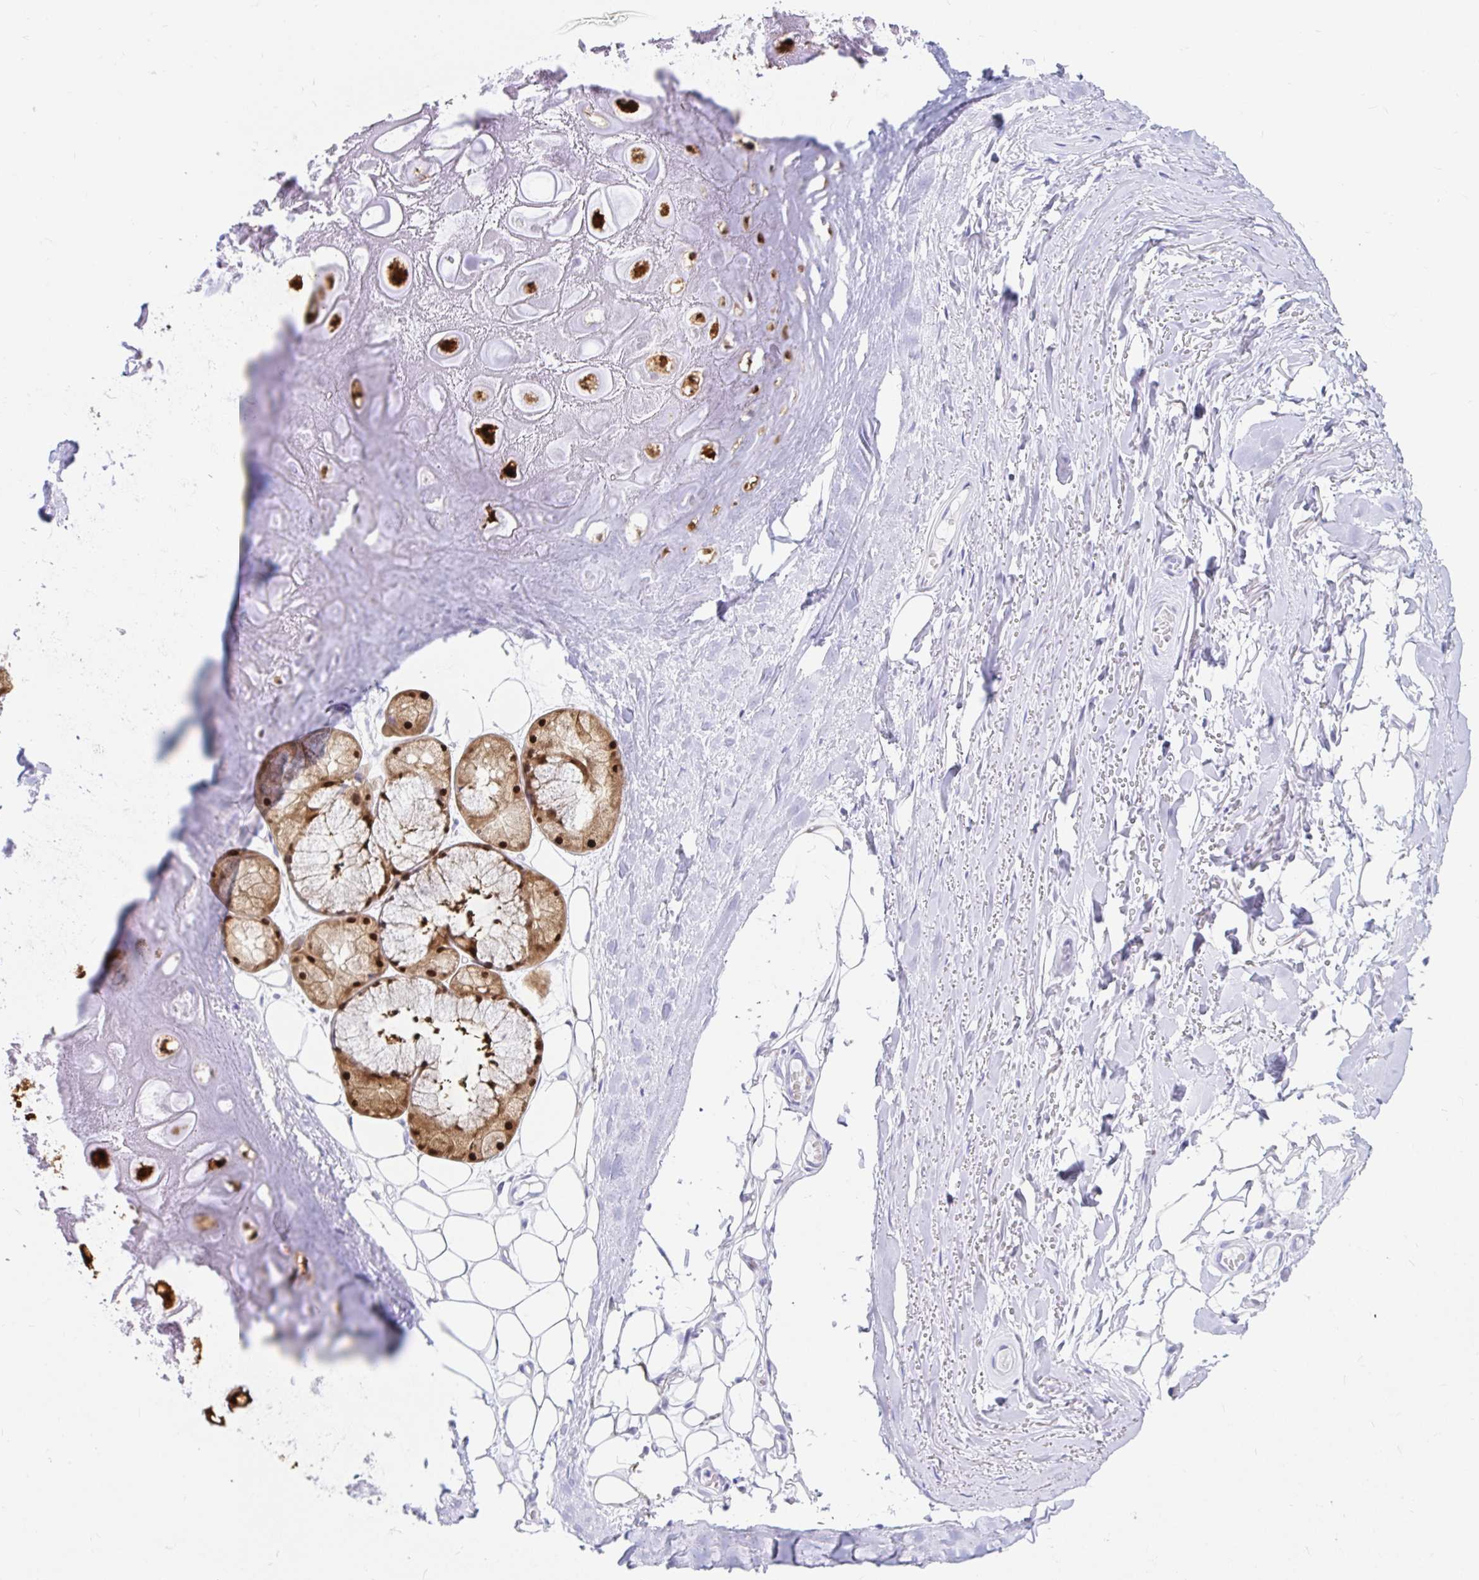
{"staining": {"intensity": "negative", "quantity": "none", "location": "none"}, "tissue": "adipose tissue", "cell_type": "Adipocytes", "image_type": "normal", "snomed": [{"axis": "morphology", "description": "Normal tissue, NOS"}, {"axis": "topography", "description": "Lymph node"}, {"axis": "topography", "description": "Cartilage tissue"}, {"axis": "topography", "description": "Nasopharynx"}], "caption": "DAB immunohistochemical staining of benign human adipose tissue shows no significant staining in adipocytes.", "gene": "PPP1R1B", "patient": {"sex": "male", "age": 63}}